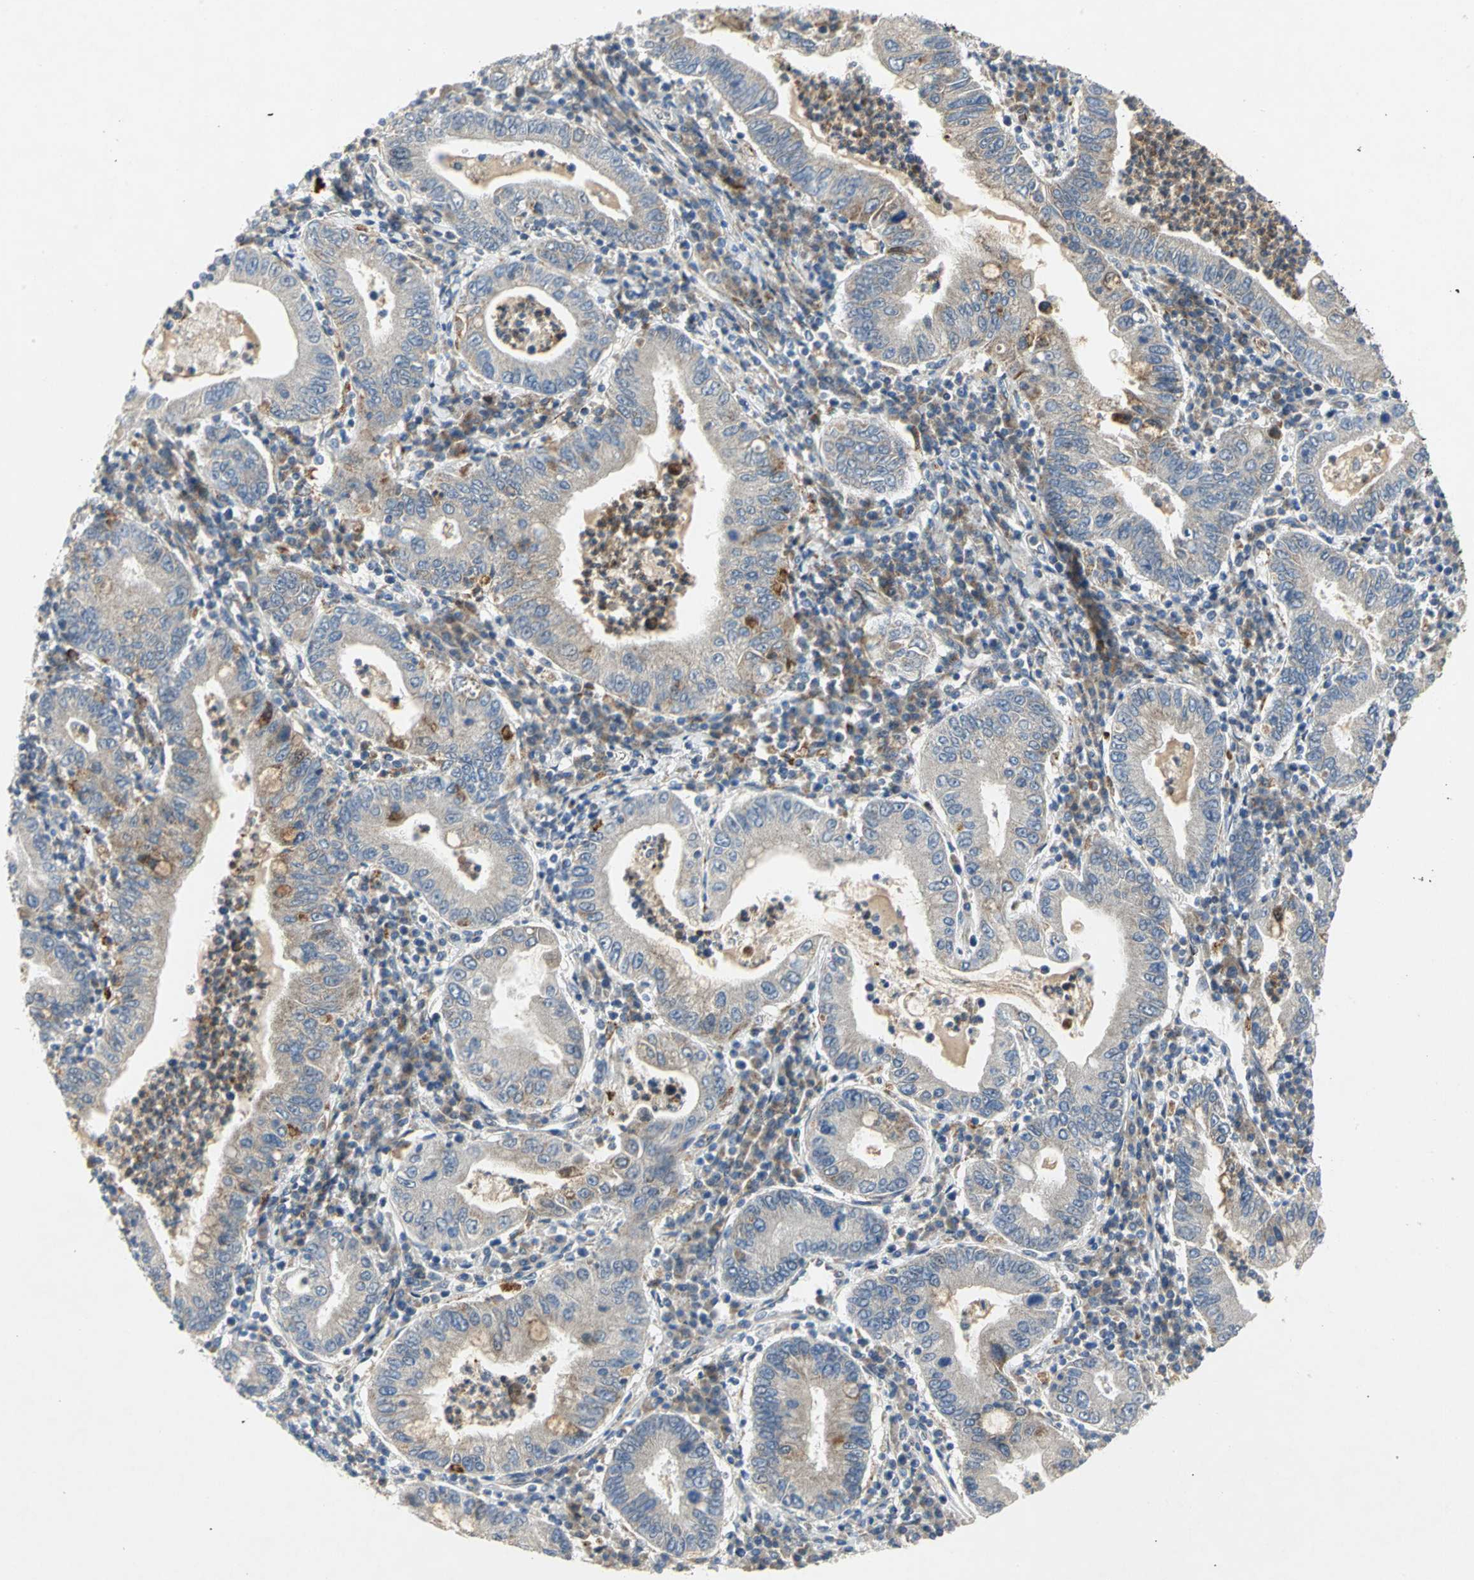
{"staining": {"intensity": "weak", "quantity": "25%-75%", "location": "cytoplasmic/membranous"}, "tissue": "stomach cancer", "cell_type": "Tumor cells", "image_type": "cancer", "snomed": [{"axis": "morphology", "description": "Normal tissue, NOS"}, {"axis": "morphology", "description": "Adenocarcinoma, NOS"}, {"axis": "topography", "description": "Esophagus"}, {"axis": "topography", "description": "Stomach, upper"}, {"axis": "topography", "description": "Peripheral nerve tissue"}], "caption": "This micrograph shows immunohistochemistry (IHC) staining of stomach adenocarcinoma, with low weak cytoplasmic/membranous positivity in approximately 25%-75% of tumor cells.", "gene": "SPPL2B", "patient": {"sex": "male", "age": 62}}